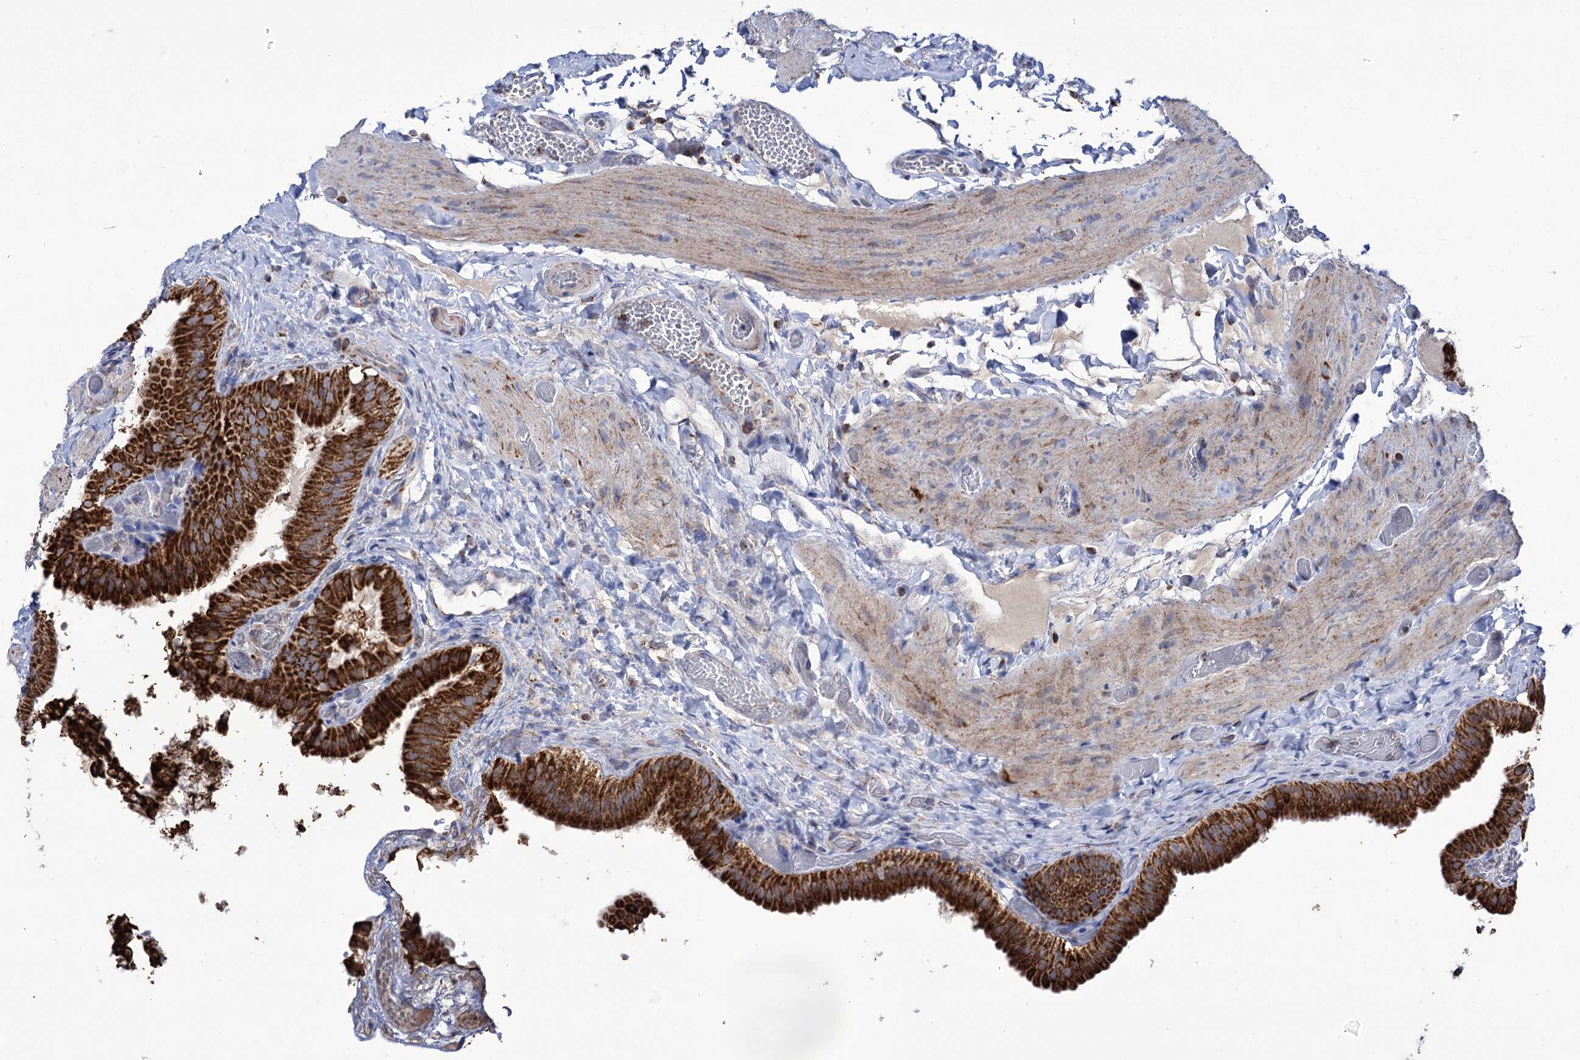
{"staining": {"intensity": "strong", "quantity": ">75%", "location": "cytoplasmic/membranous"}, "tissue": "gallbladder", "cell_type": "Glandular cells", "image_type": "normal", "snomed": [{"axis": "morphology", "description": "Normal tissue, NOS"}, {"axis": "topography", "description": "Gallbladder"}], "caption": "Approximately >75% of glandular cells in normal gallbladder reveal strong cytoplasmic/membranous protein positivity as visualized by brown immunohistochemical staining.", "gene": "ABHD10", "patient": {"sex": "female", "age": 64}}